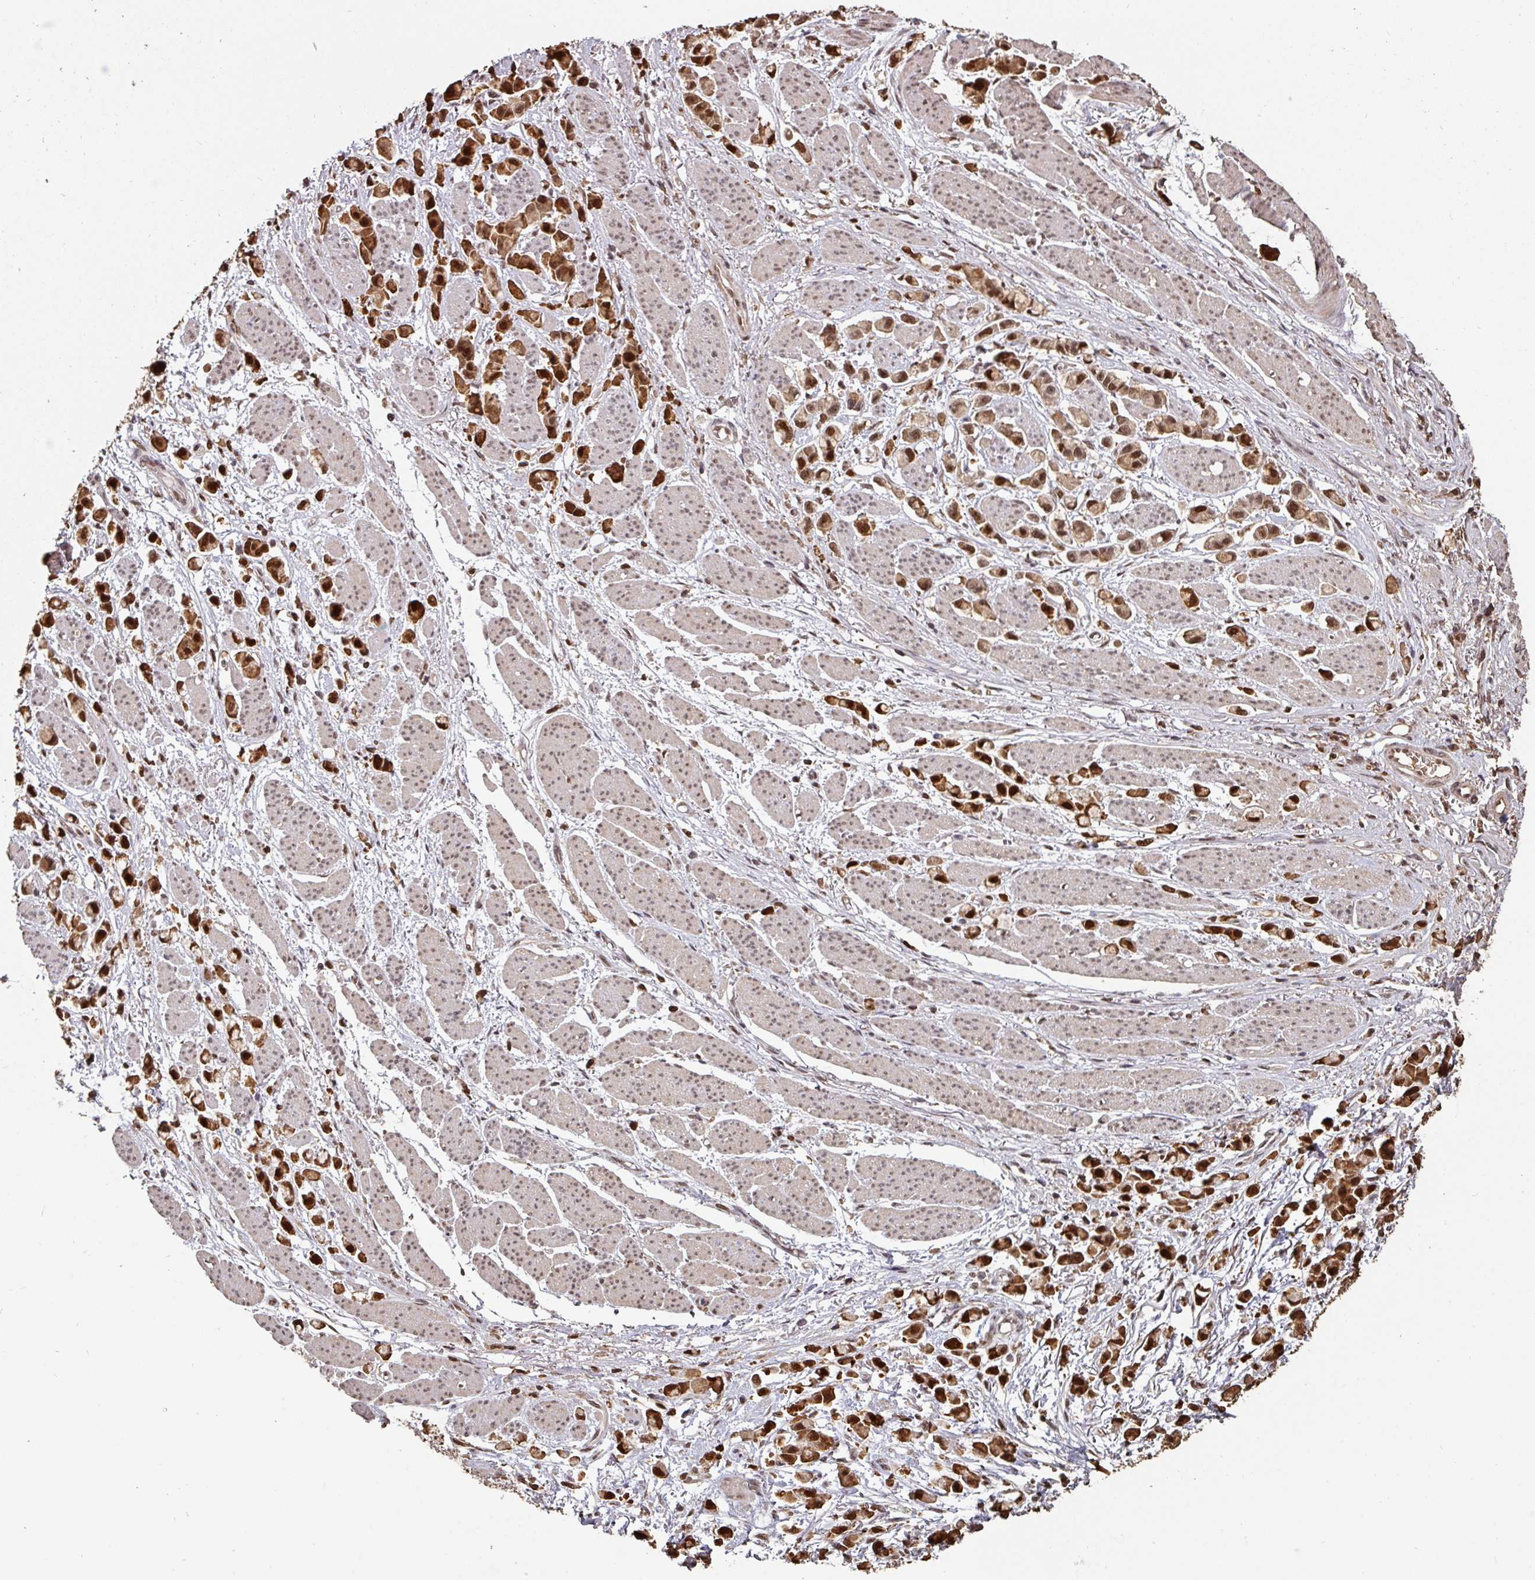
{"staining": {"intensity": "strong", "quantity": ">75%", "location": "cytoplasmic/membranous,nuclear"}, "tissue": "stomach cancer", "cell_type": "Tumor cells", "image_type": "cancer", "snomed": [{"axis": "morphology", "description": "Adenocarcinoma, NOS"}, {"axis": "topography", "description": "Stomach"}], "caption": "Protein analysis of stomach cancer (adenocarcinoma) tissue shows strong cytoplasmic/membranous and nuclear staining in about >75% of tumor cells. The protein of interest is shown in brown color, while the nuclei are stained blue.", "gene": "POLD1", "patient": {"sex": "female", "age": 81}}